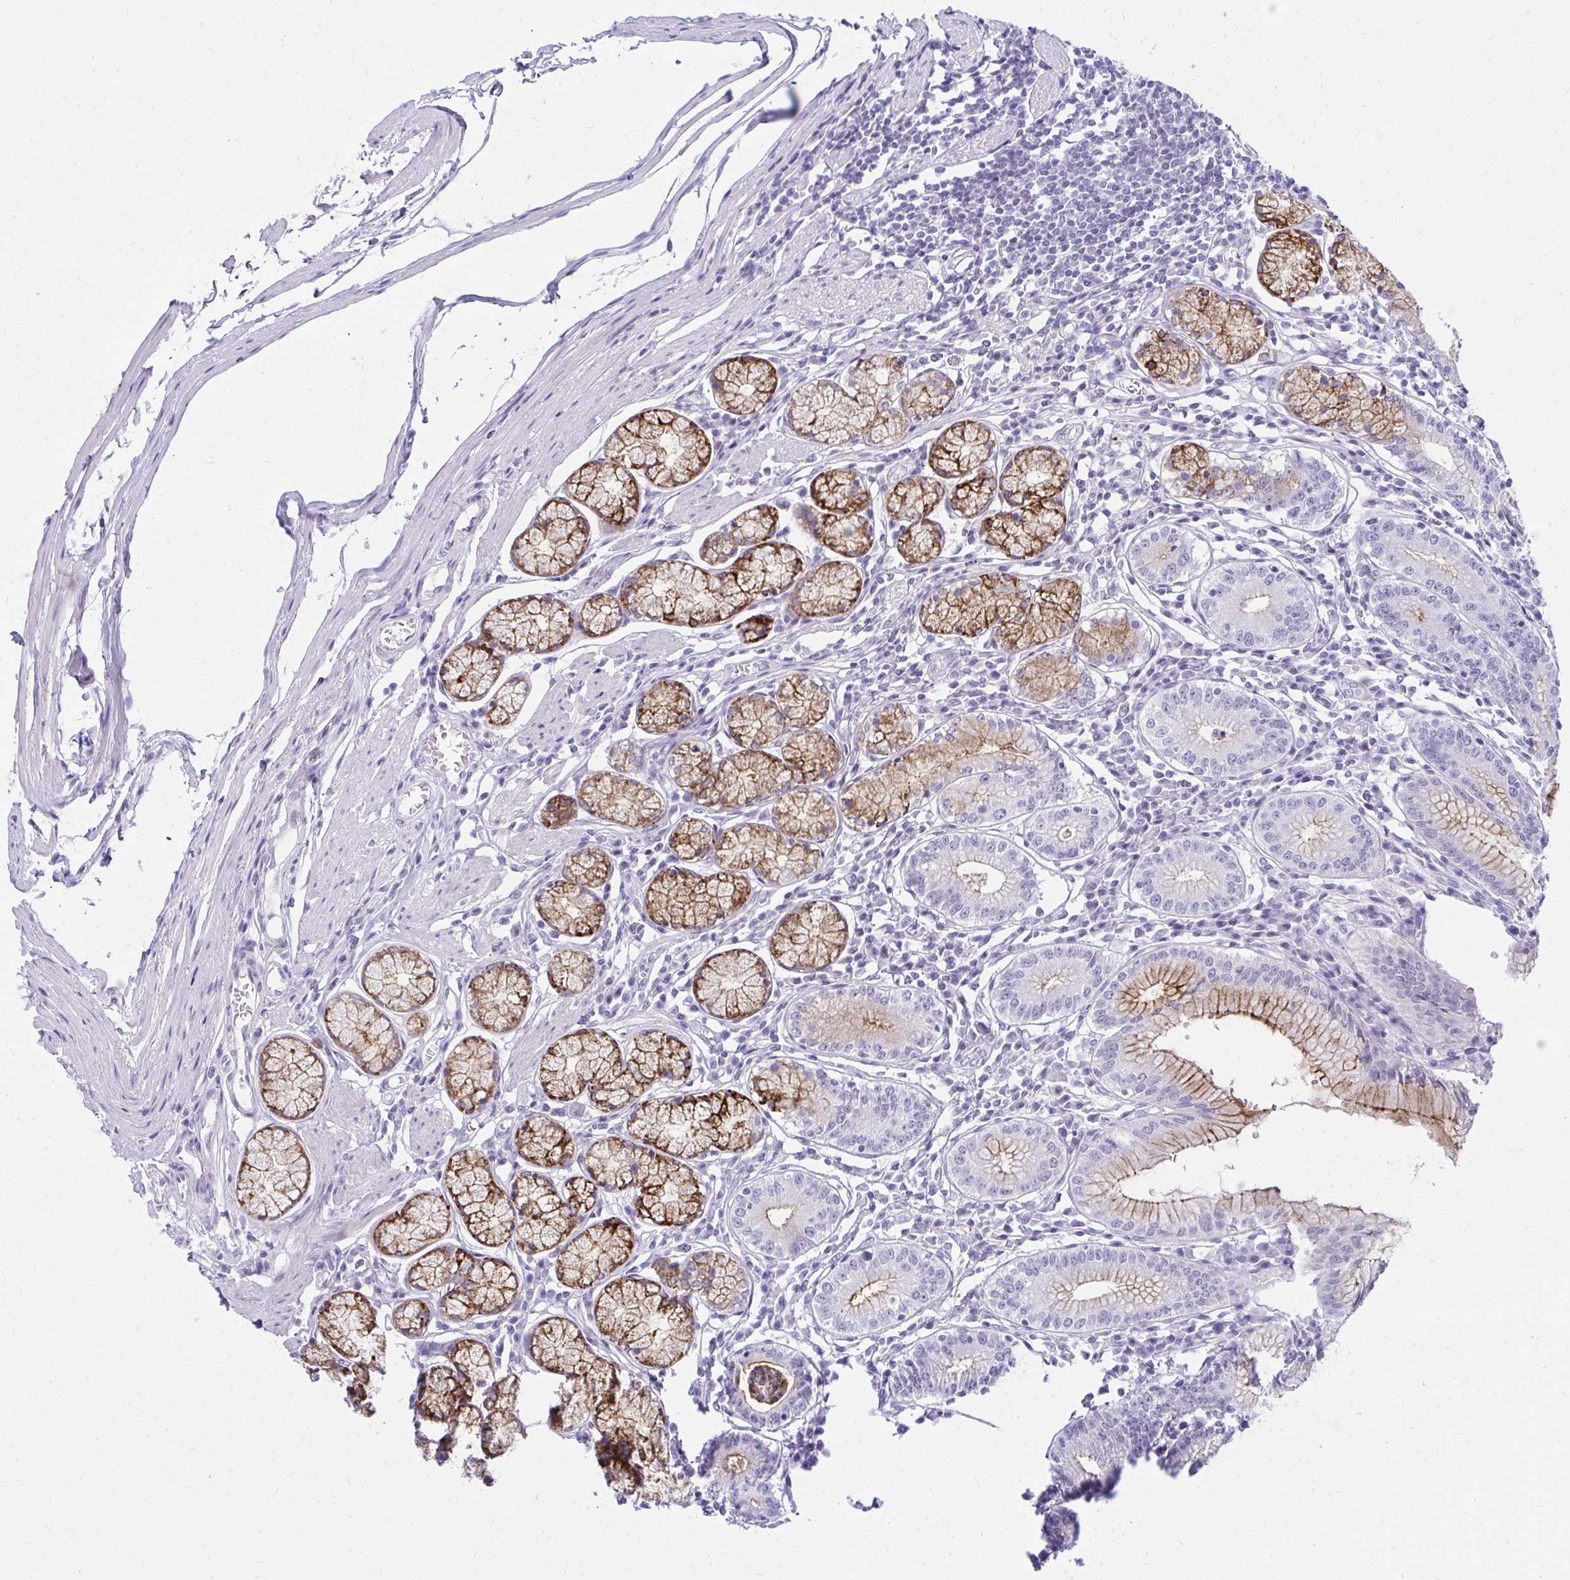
{"staining": {"intensity": "strong", "quantity": "<25%", "location": "cytoplasmic/membranous"}, "tissue": "stomach", "cell_type": "Glandular cells", "image_type": "normal", "snomed": [{"axis": "morphology", "description": "Normal tissue, NOS"}, {"axis": "topography", "description": "Stomach"}], "caption": "High-magnification brightfield microscopy of benign stomach stained with DAB (3,3'-diaminobenzidine) (brown) and counterstained with hematoxylin (blue). glandular cells exhibit strong cytoplasmic/membranous expression is appreciated in approximately<25% of cells.", "gene": "OR5F1", "patient": {"sex": "male", "age": 55}}